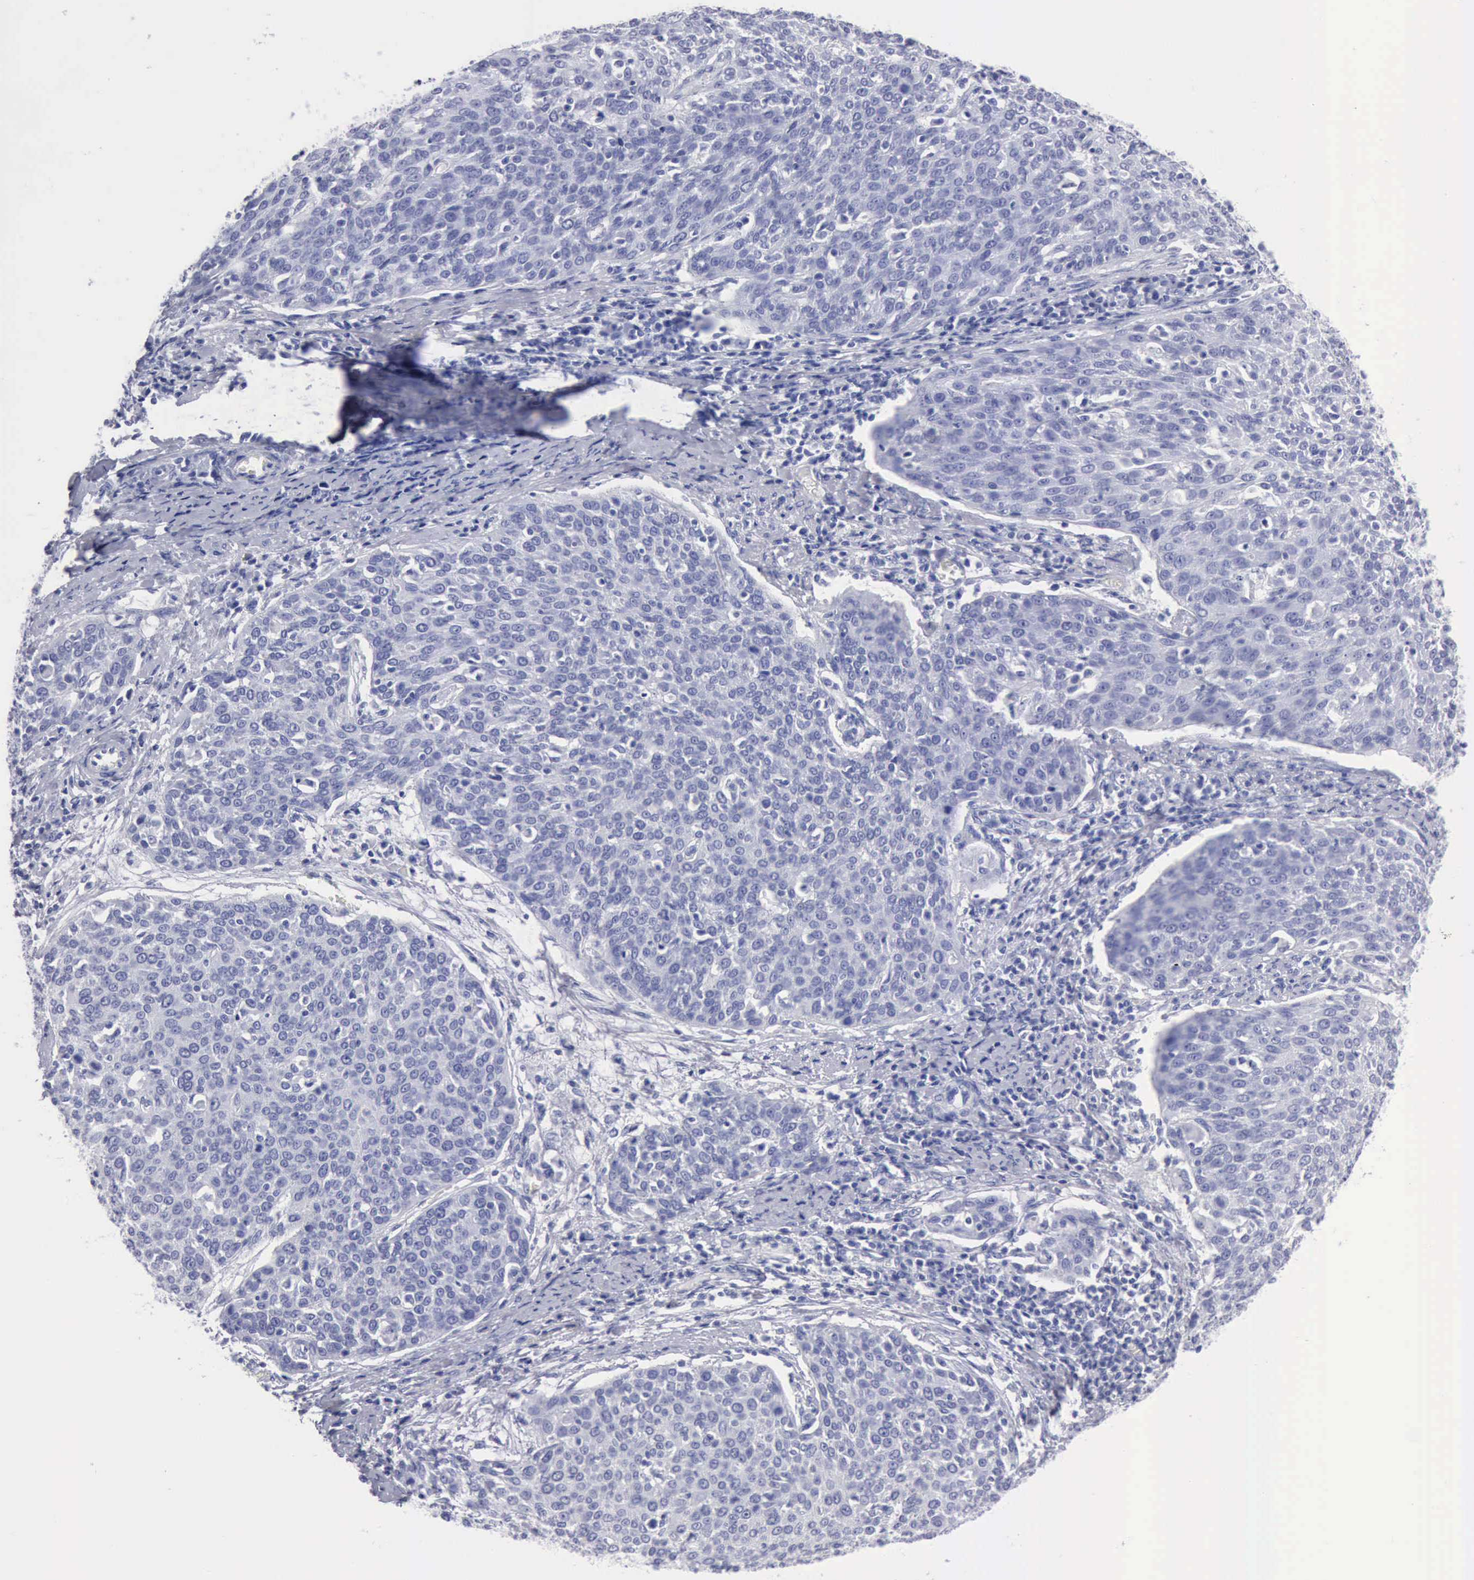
{"staining": {"intensity": "negative", "quantity": "none", "location": "none"}, "tissue": "cervical cancer", "cell_type": "Tumor cells", "image_type": "cancer", "snomed": [{"axis": "morphology", "description": "Squamous cell carcinoma, NOS"}, {"axis": "topography", "description": "Cervix"}], "caption": "Image shows no protein positivity in tumor cells of cervical cancer tissue.", "gene": "CYP19A1", "patient": {"sex": "female", "age": 38}}